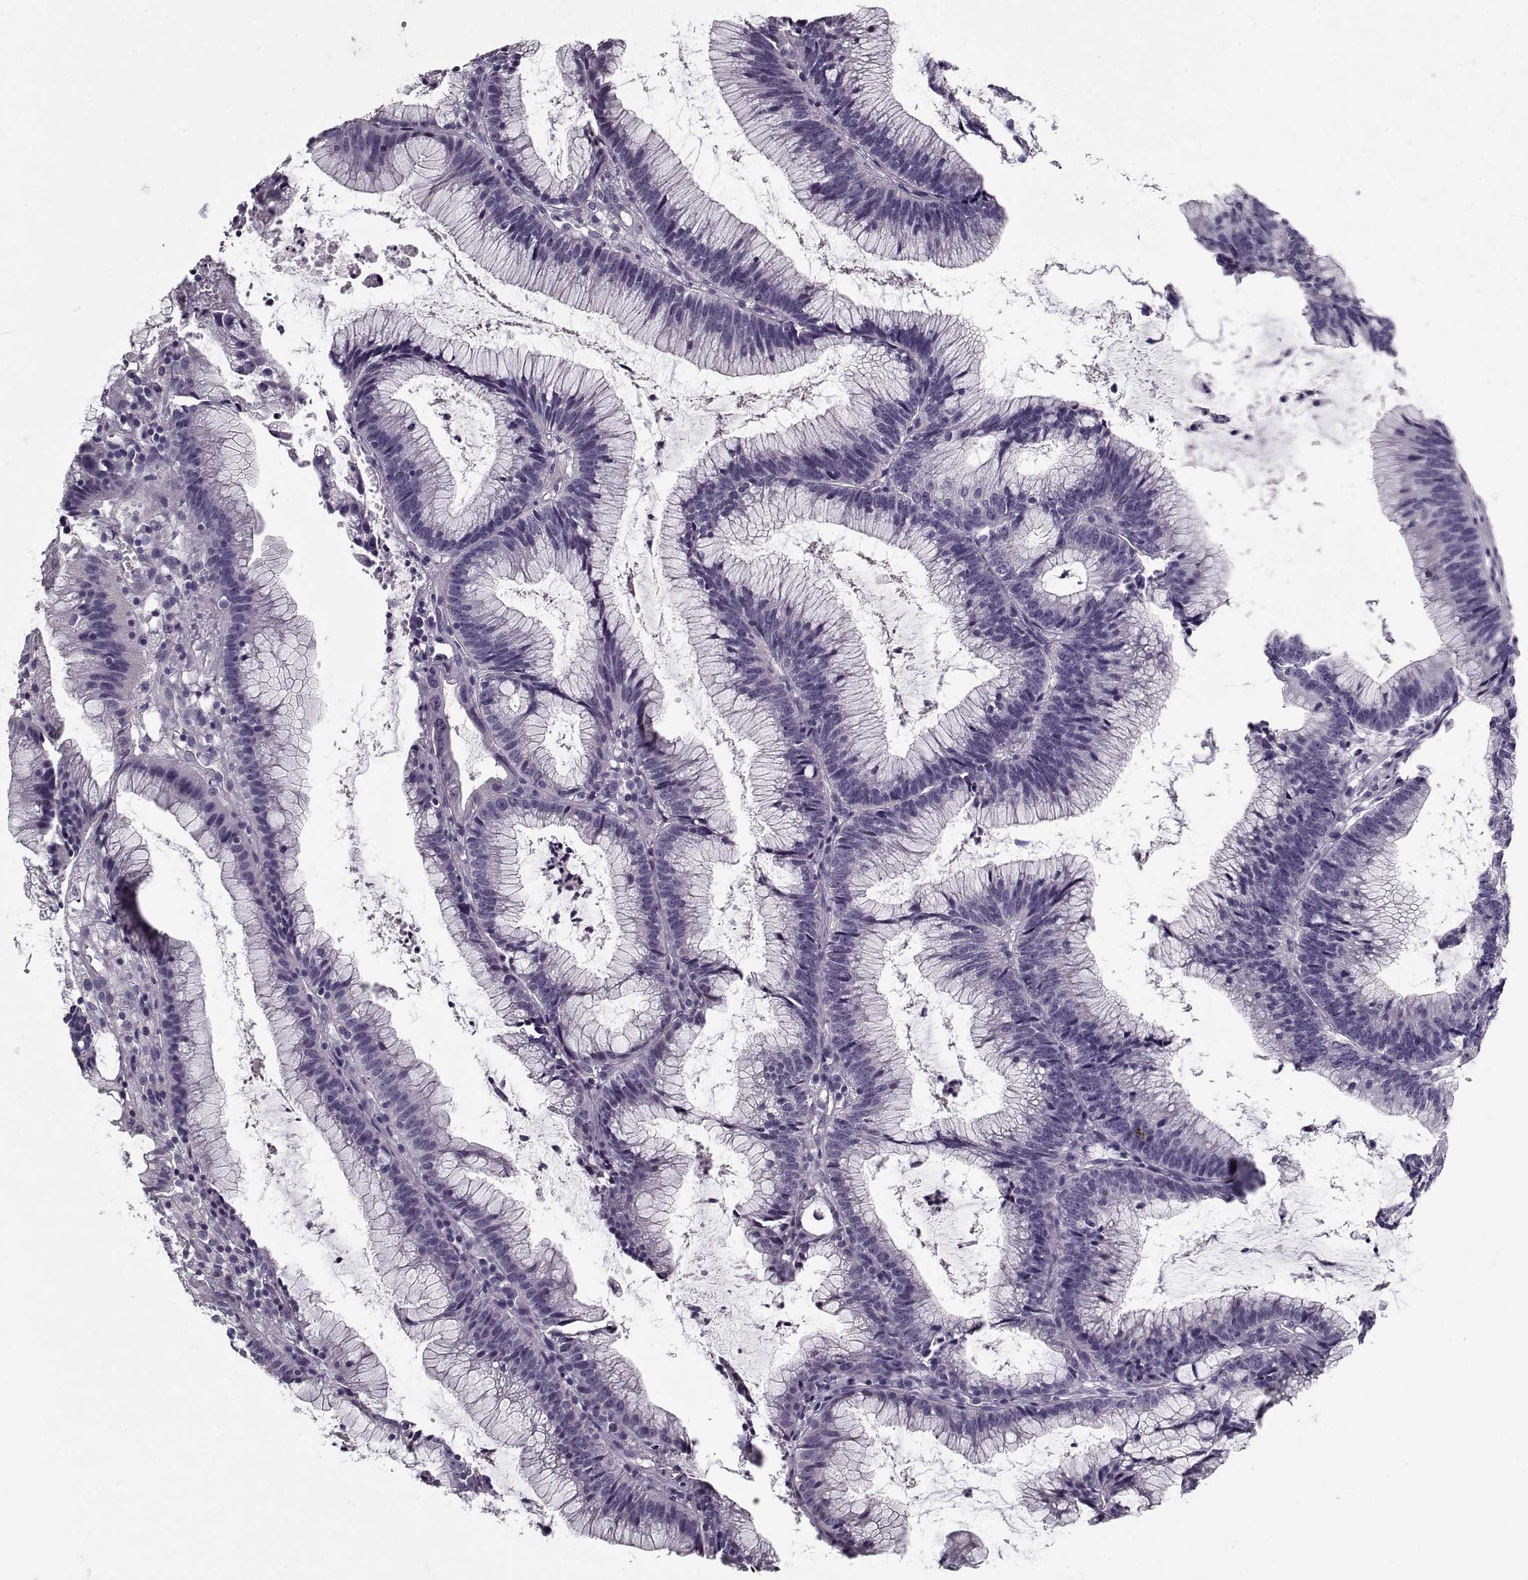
{"staining": {"intensity": "negative", "quantity": "none", "location": "none"}, "tissue": "colorectal cancer", "cell_type": "Tumor cells", "image_type": "cancer", "snomed": [{"axis": "morphology", "description": "Adenocarcinoma, NOS"}, {"axis": "topography", "description": "Colon"}], "caption": "Immunohistochemistry micrograph of human colorectal cancer (adenocarcinoma) stained for a protein (brown), which reveals no expression in tumor cells. (DAB (3,3'-diaminobenzidine) IHC visualized using brightfield microscopy, high magnification).", "gene": "CCDC136", "patient": {"sex": "female", "age": 78}}